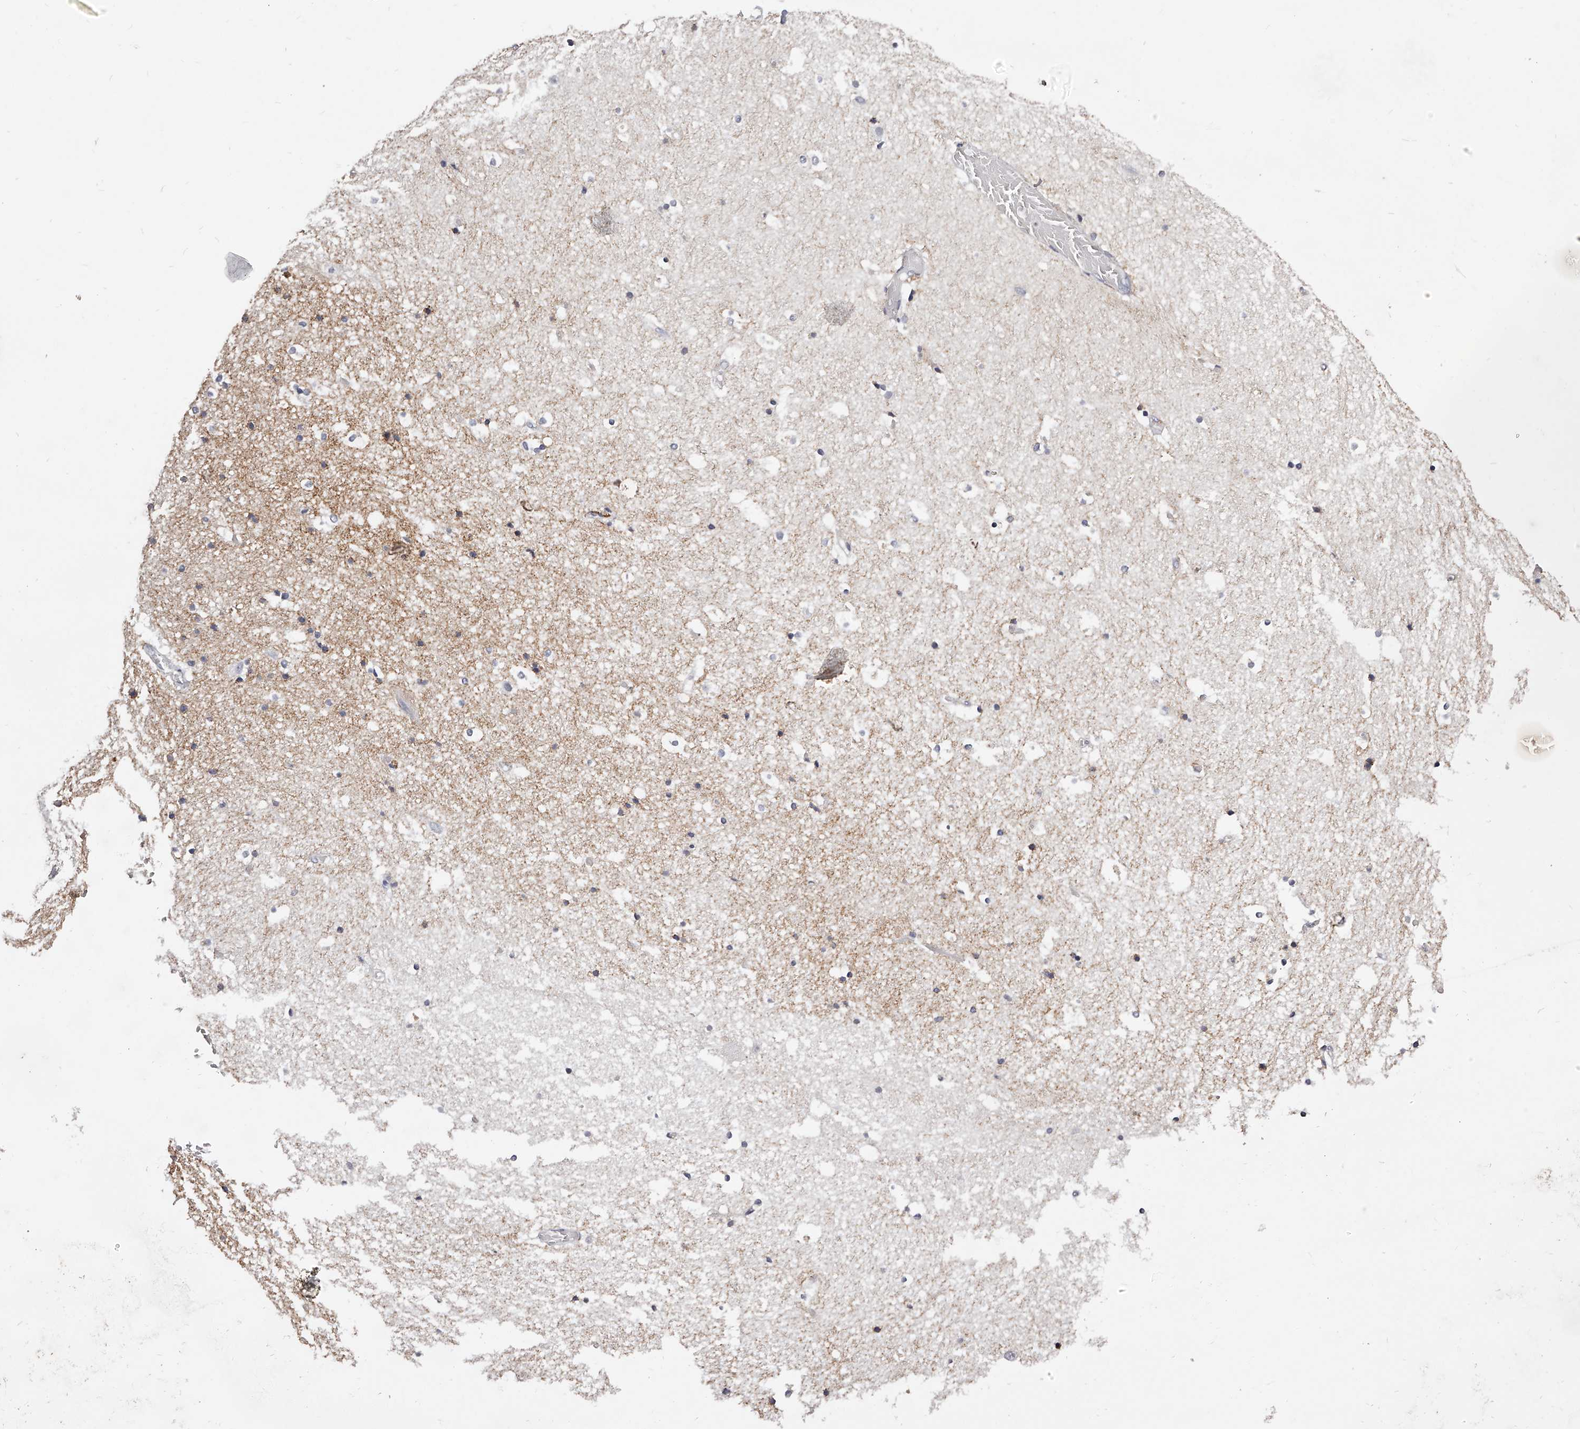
{"staining": {"intensity": "weak", "quantity": "<25%", "location": "cytoplasmic/membranous"}, "tissue": "hippocampus", "cell_type": "Glial cells", "image_type": "normal", "snomed": [{"axis": "morphology", "description": "Normal tissue, NOS"}, {"axis": "topography", "description": "Hippocampus"}], "caption": "Hippocampus stained for a protein using IHC demonstrates no expression glial cells.", "gene": "CD82", "patient": {"sex": "female", "age": 52}}